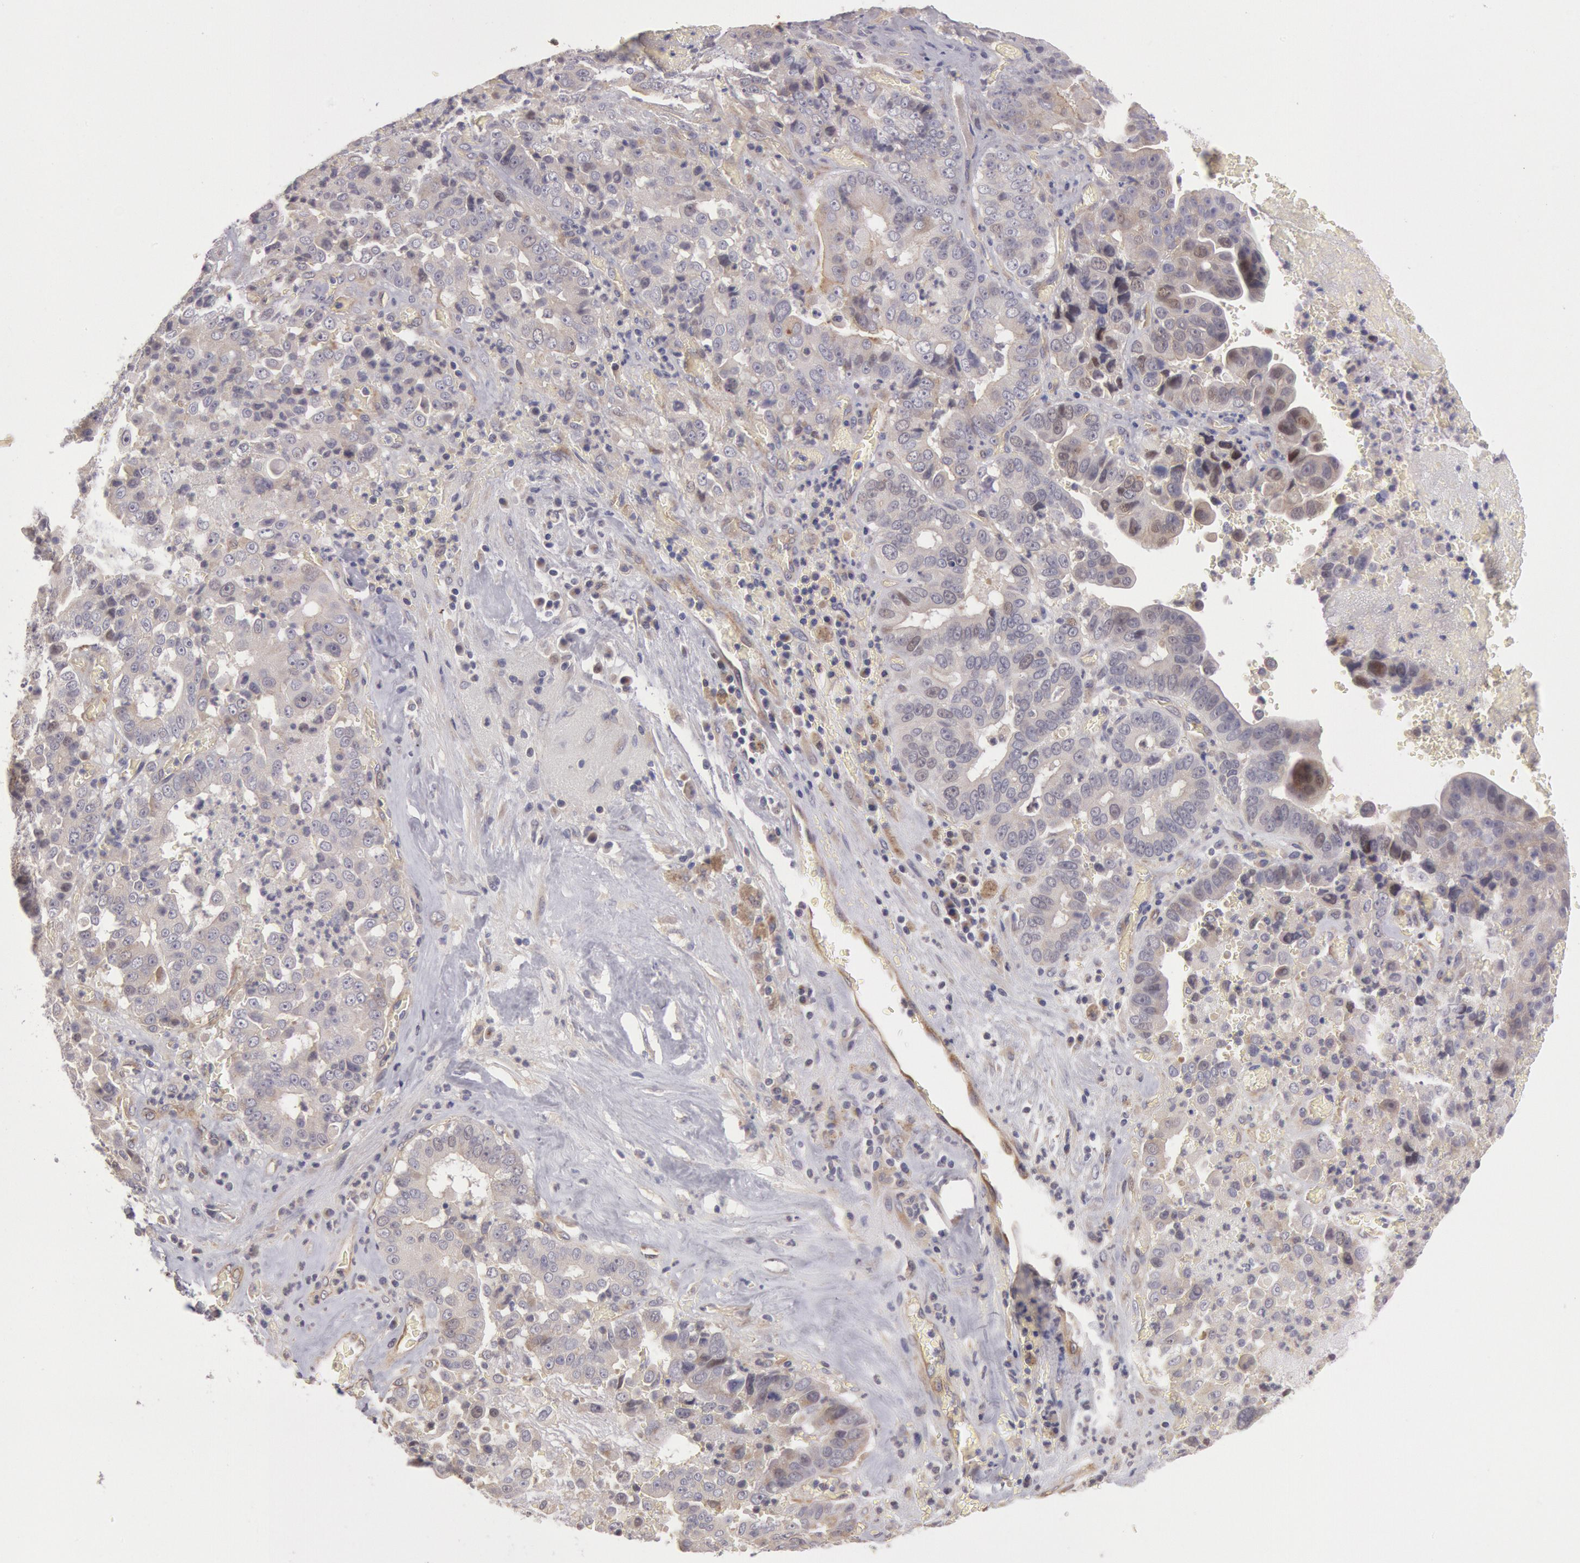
{"staining": {"intensity": "negative", "quantity": "none", "location": "none"}, "tissue": "liver cancer", "cell_type": "Tumor cells", "image_type": "cancer", "snomed": [{"axis": "morphology", "description": "Cholangiocarcinoma"}, {"axis": "topography", "description": "Liver"}], "caption": "Histopathology image shows no significant protein staining in tumor cells of cholangiocarcinoma (liver).", "gene": "AMOTL1", "patient": {"sex": "female", "age": 79}}